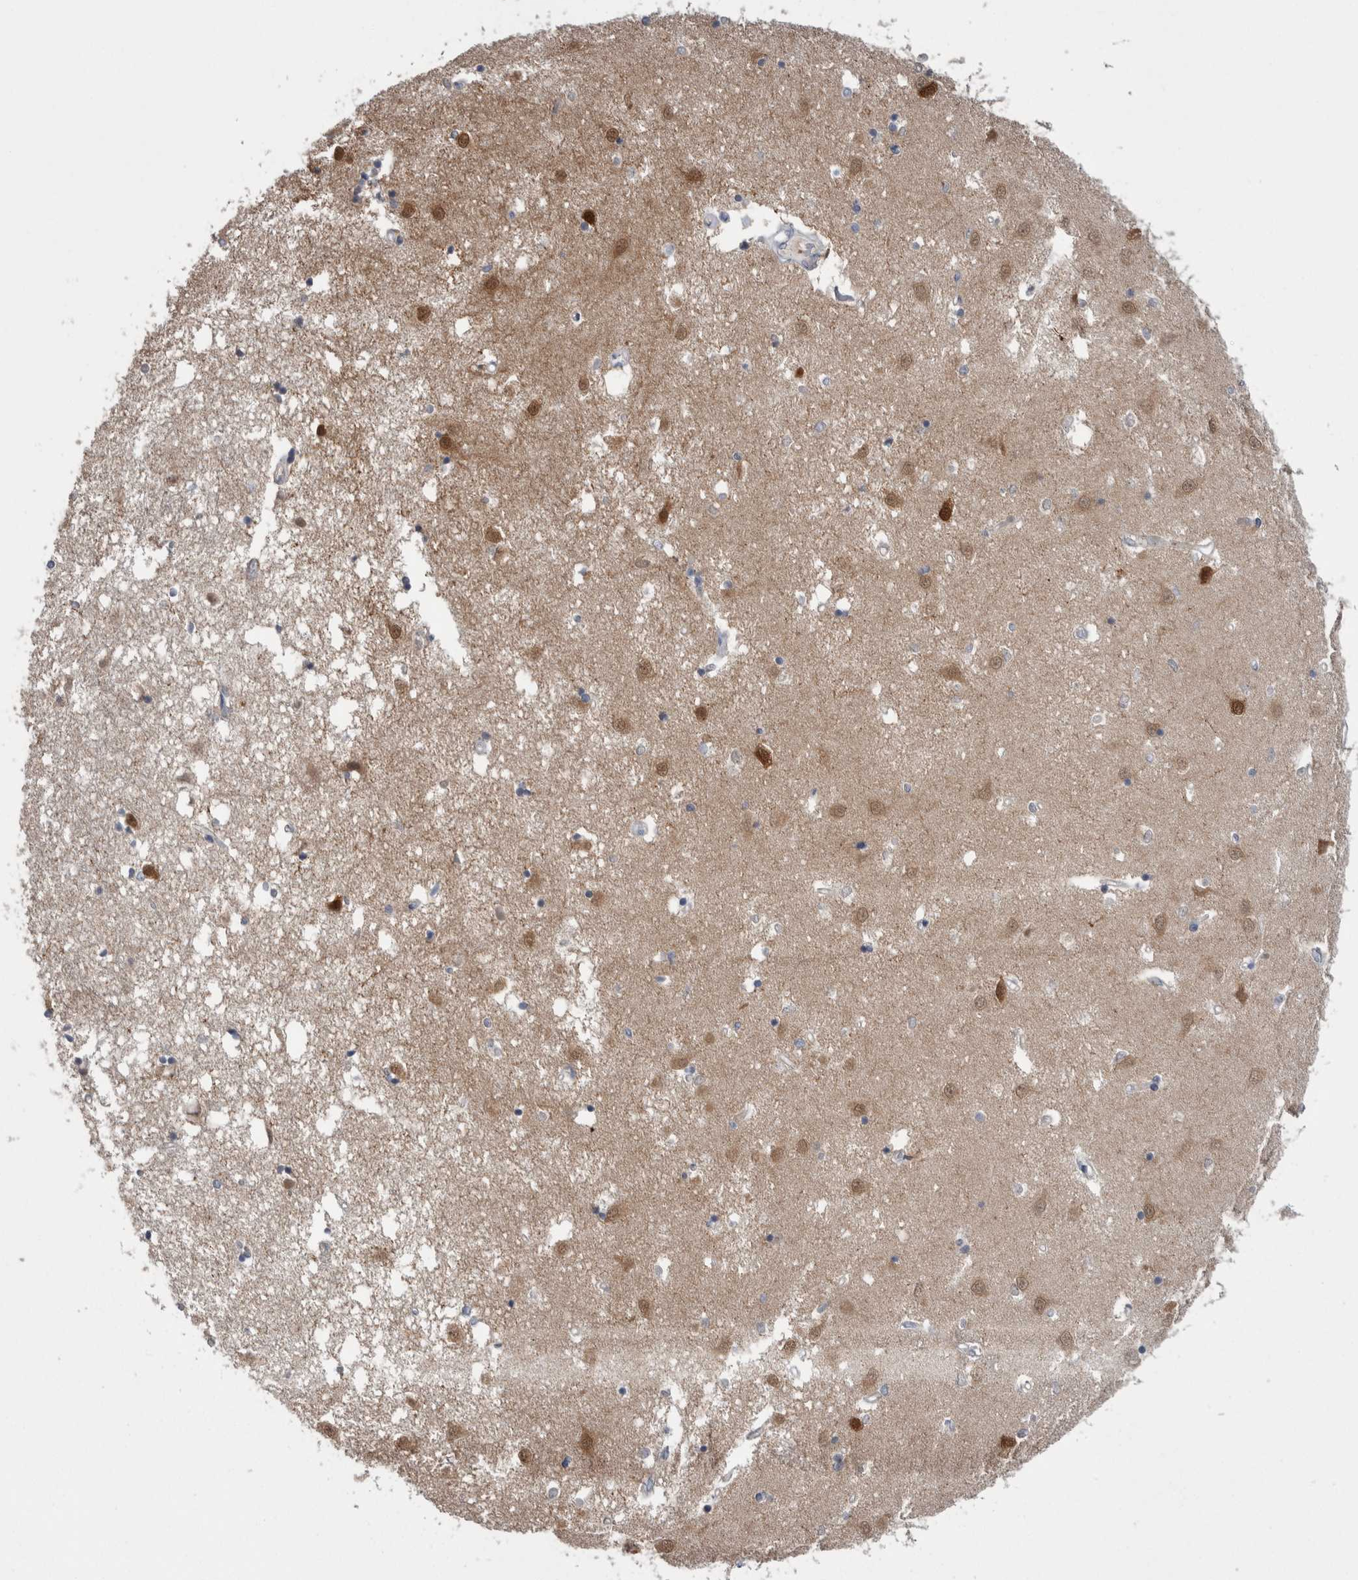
{"staining": {"intensity": "weak", "quantity": "25%-75%", "location": "nuclear"}, "tissue": "caudate", "cell_type": "Glial cells", "image_type": "normal", "snomed": [{"axis": "morphology", "description": "Normal tissue, NOS"}, {"axis": "topography", "description": "Lateral ventricle wall"}], "caption": "Immunohistochemistry (IHC) (DAB) staining of unremarkable human caudate demonstrates weak nuclear protein expression in about 25%-75% of glial cells.", "gene": "GPHN", "patient": {"sex": "male", "age": 45}}